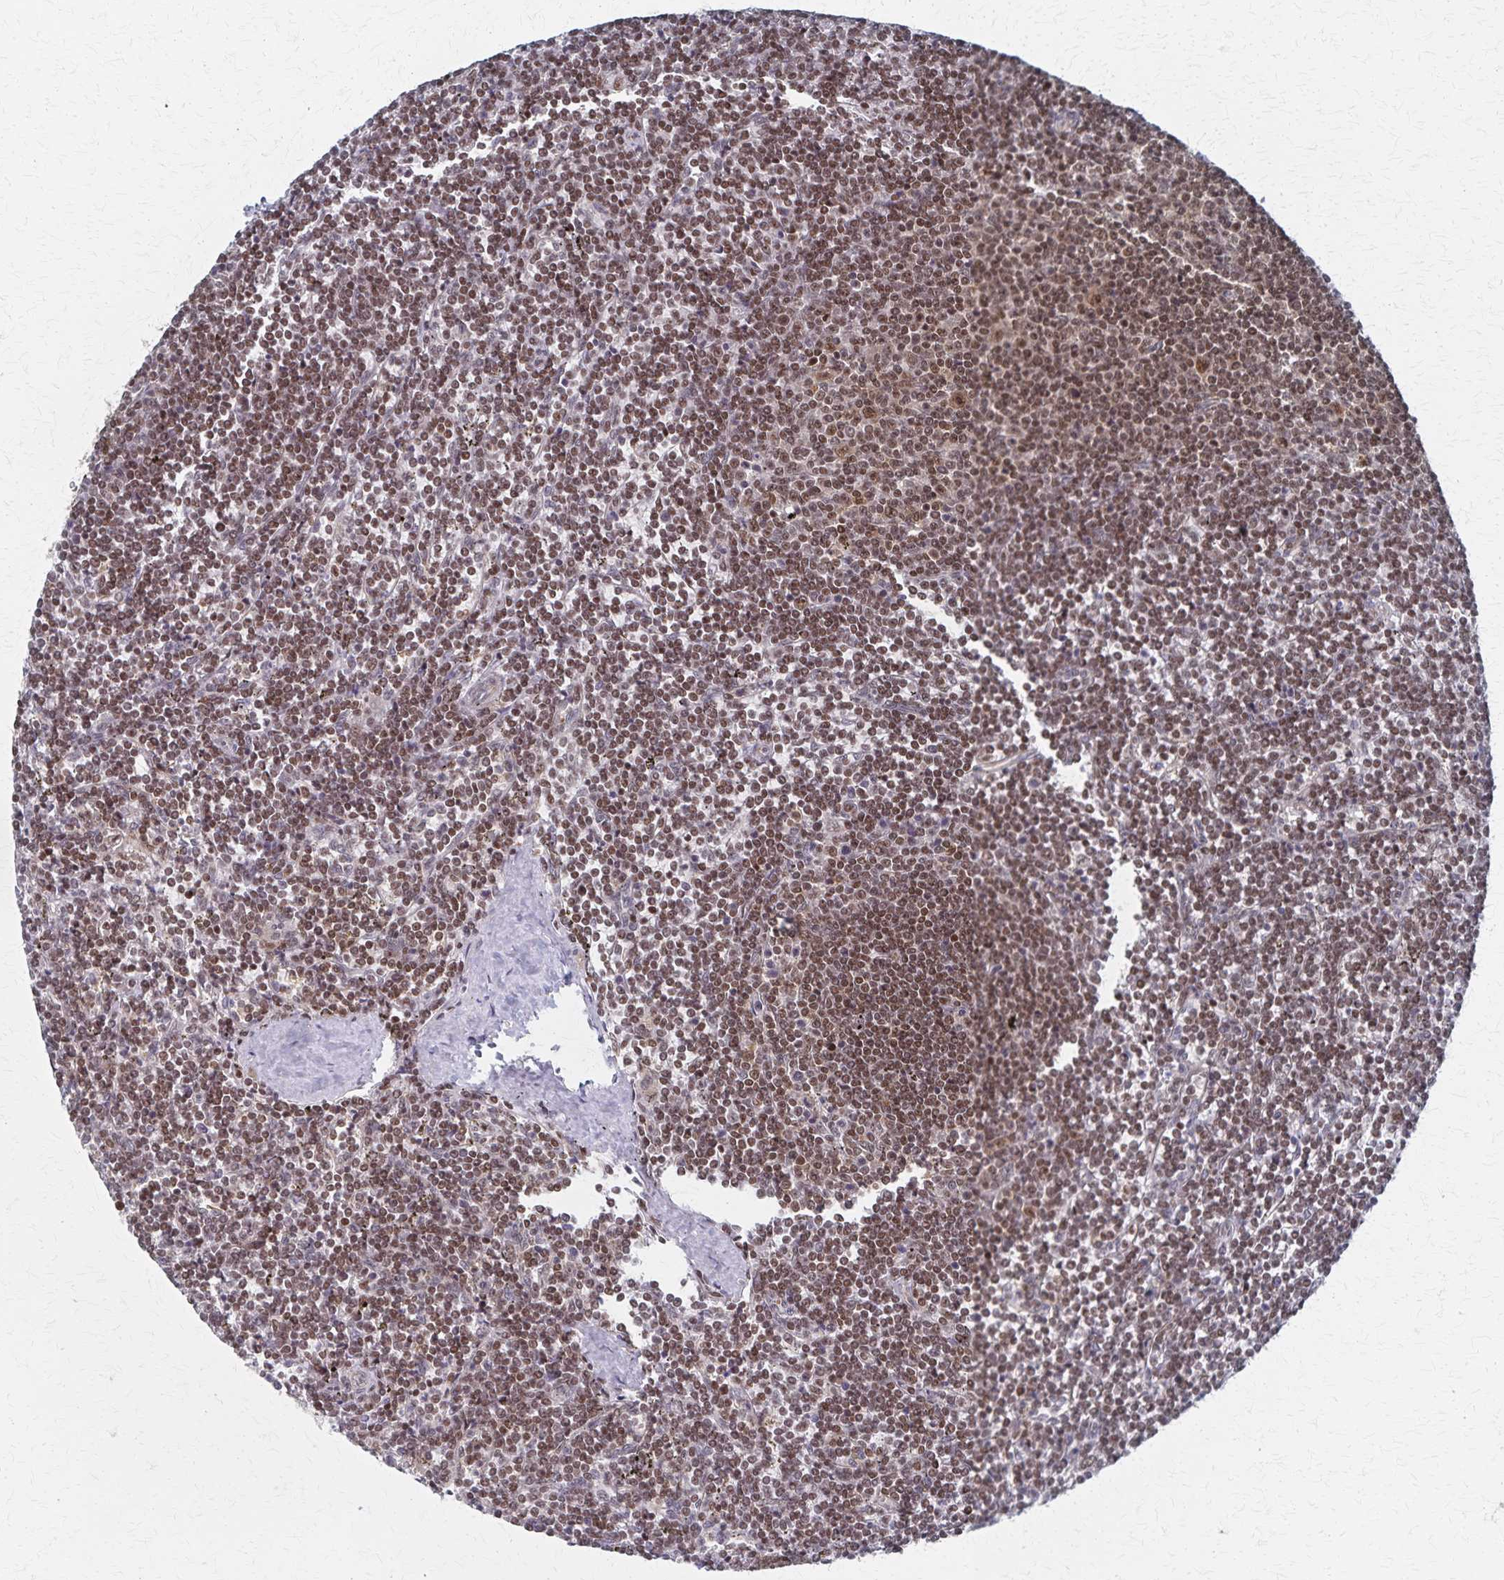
{"staining": {"intensity": "moderate", "quantity": ">75%", "location": "nuclear"}, "tissue": "lymphoma", "cell_type": "Tumor cells", "image_type": "cancer", "snomed": [{"axis": "morphology", "description": "Malignant lymphoma, non-Hodgkin's type, Low grade"}, {"axis": "topography", "description": "Spleen"}], "caption": "The immunohistochemical stain shows moderate nuclear expression in tumor cells of low-grade malignant lymphoma, non-Hodgkin's type tissue.", "gene": "GTF2B", "patient": {"sex": "male", "age": 78}}